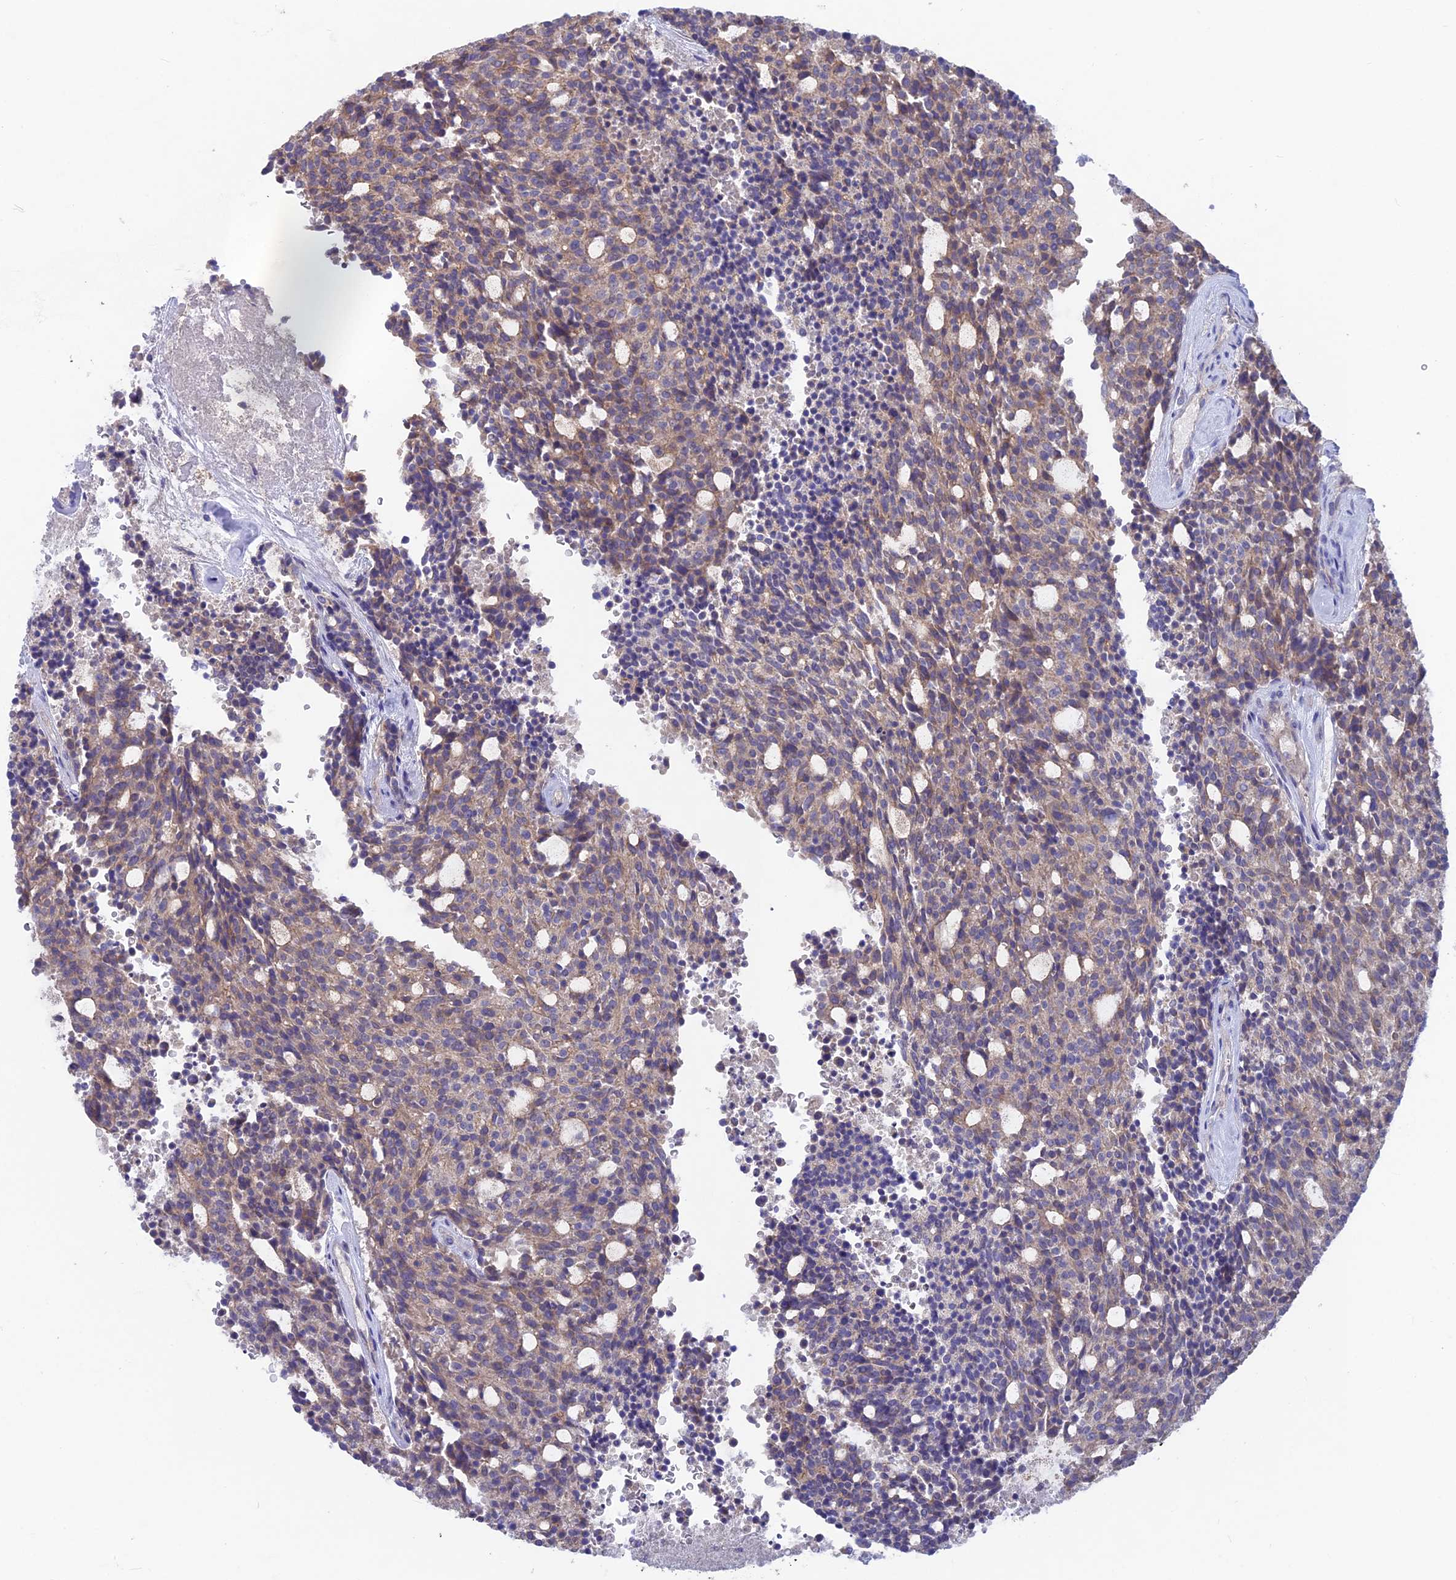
{"staining": {"intensity": "weak", "quantity": "25%-75%", "location": "cytoplasmic/membranous"}, "tissue": "carcinoid", "cell_type": "Tumor cells", "image_type": "cancer", "snomed": [{"axis": "morphology", "description": "Carcinoid, malignant, NOS"}, {"axis": "topography", "description": "Pancreas"}], "caption": "Immunohistochemistry (DAB) staining of human carcinoid demonstrates weak cytoplasmic/membranous protein positivity in about 25%-75% of tumor cells.", "gene": "PZP", "patient": {"sex": "female", "age": 54}}